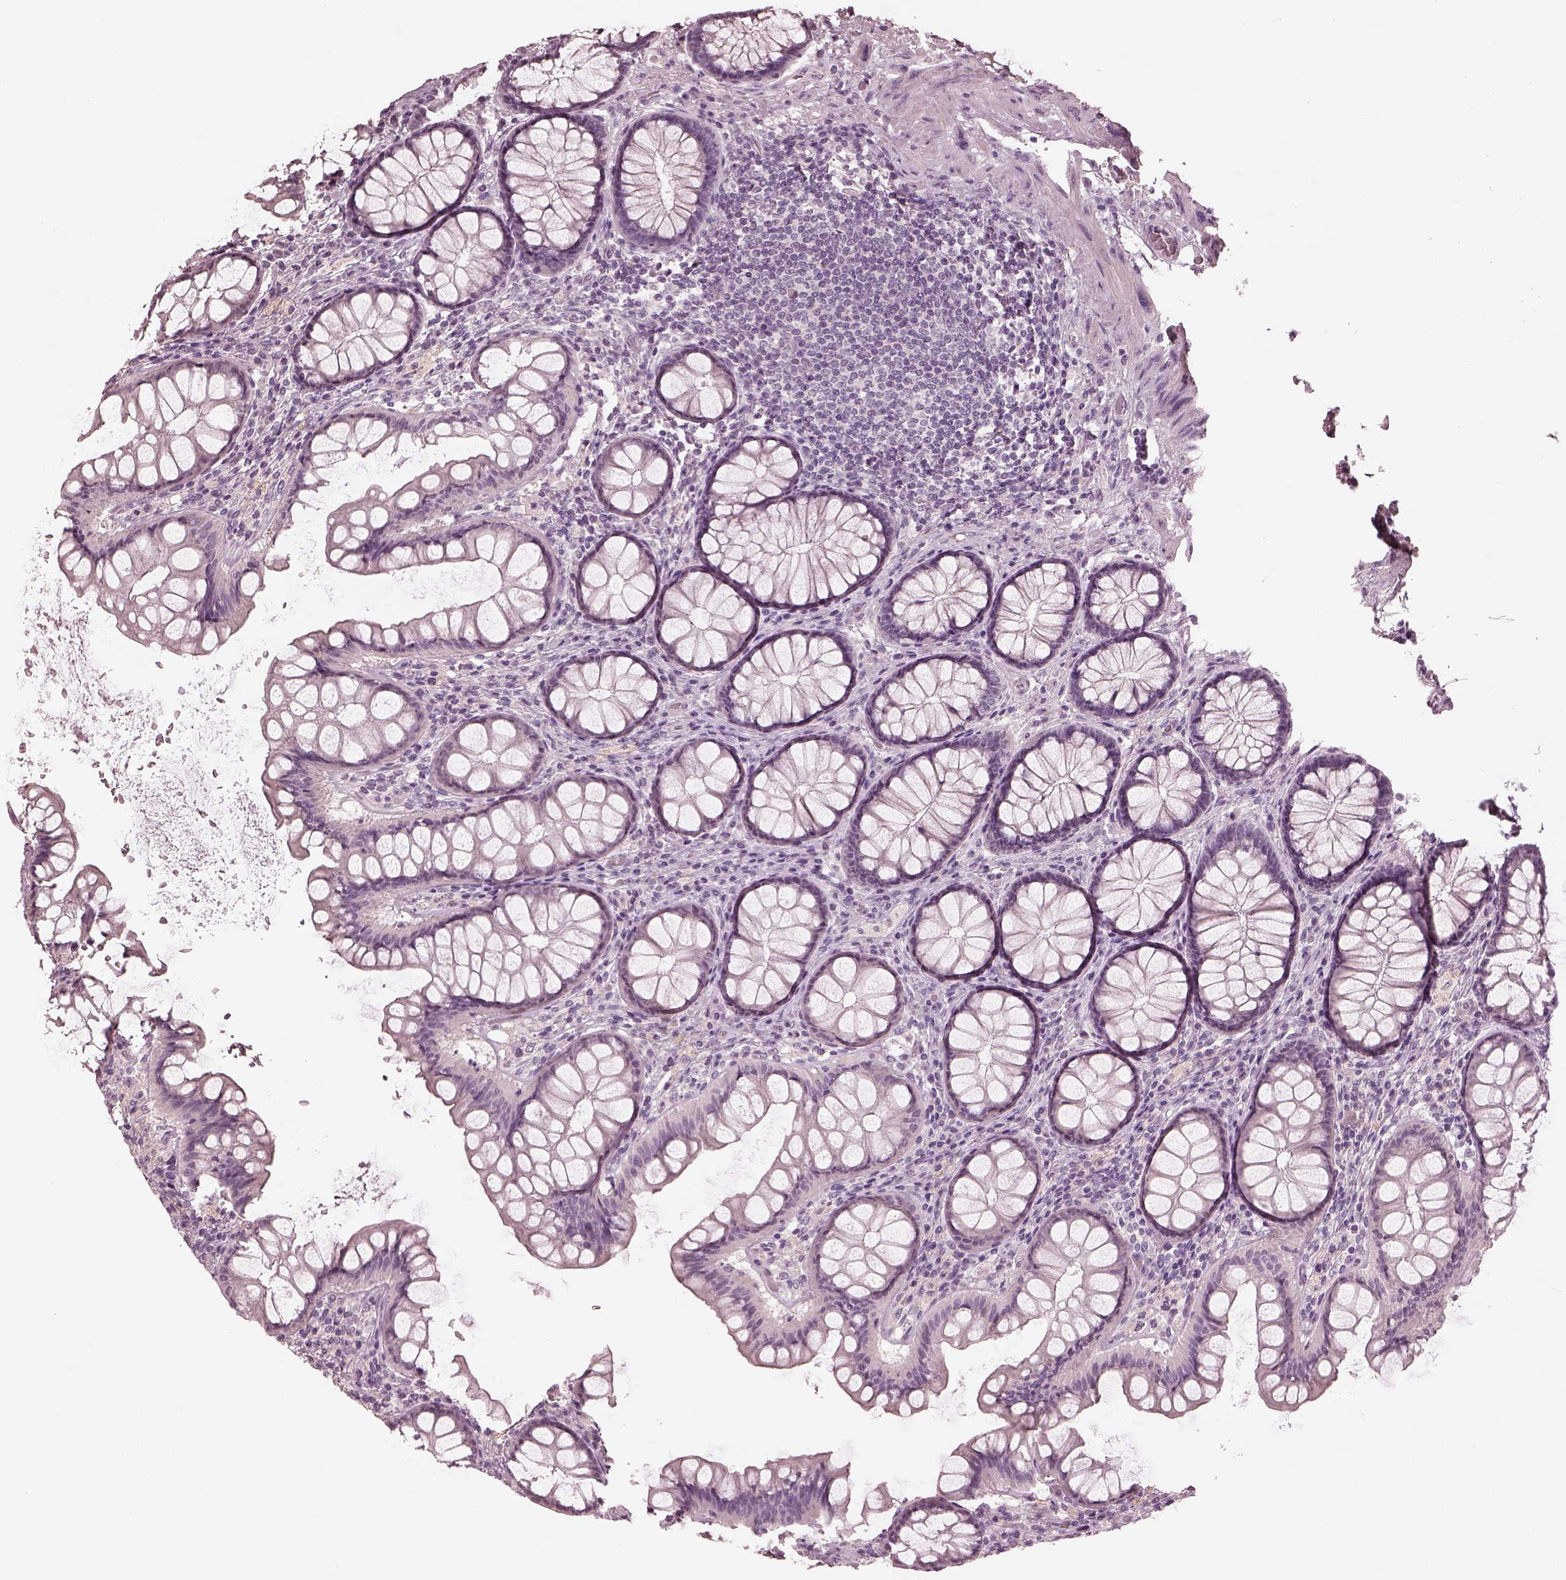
{"staining": {"intensity": "negative", "quantity": "none", "location": "none"}, "tissue": "colon", "cell_type": "Endothelial cells", "image_type": "normal", "snomed": [{"axis": "morphology", "description": "Normal tissue, NOS"}, {"axis": "topography", "description": "Colon"}], "caption": "Immunohistochemical staining of benign human colon displays no significant staining in endothelial cells. (Brightfield microscopy of DAB (3,3'-diaminobenzidine) immunohistochemistry at high magnification).", "gene": "OPTC", "patient": {"sex": "female", "age": 65}}